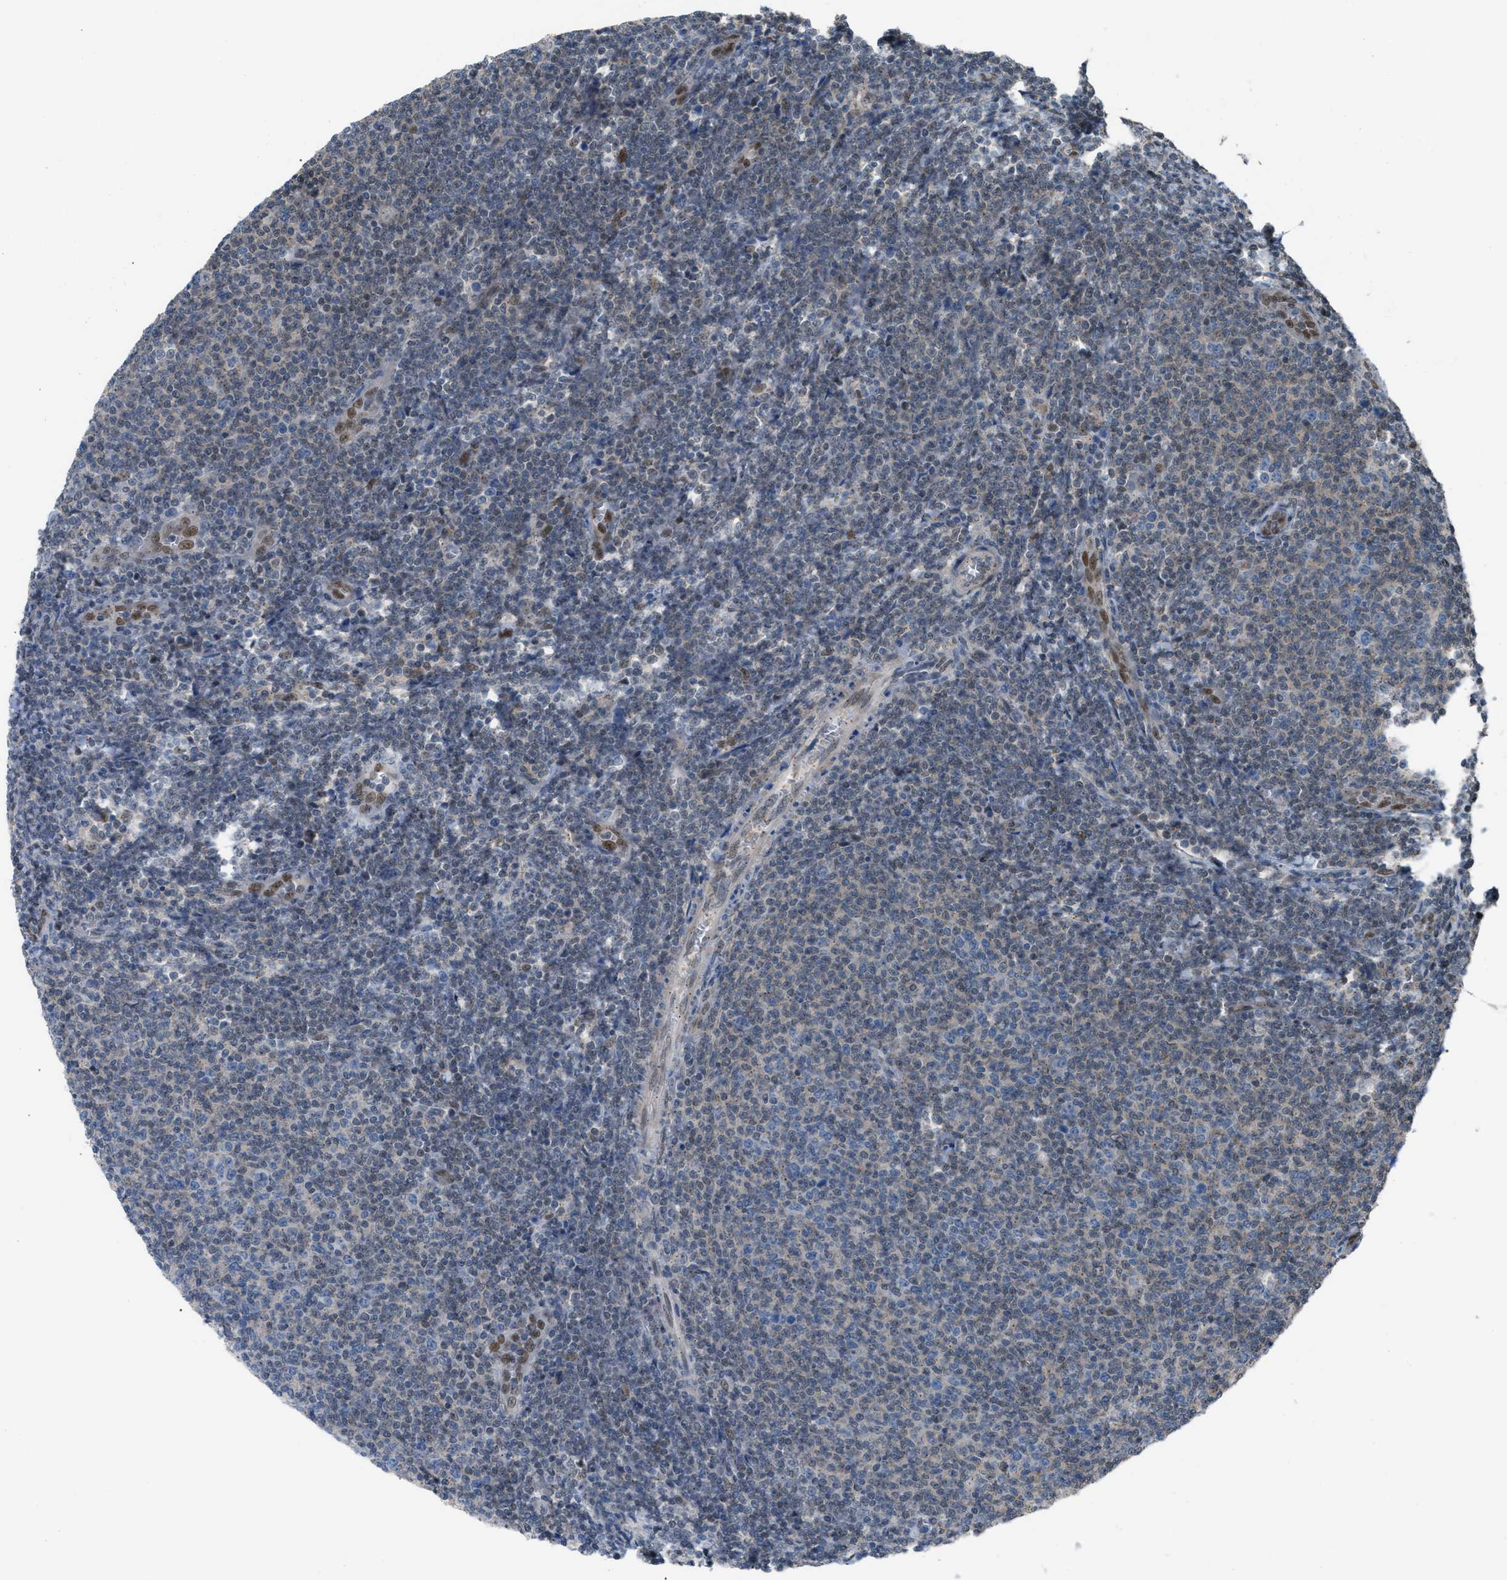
{"staining": {"intensity": "moderate", "quantity": "<25%", "location": "nuclear"}, "tissue": "lymphoma", "cell_type": "Tumor cells", "image_type": "cancer", "snomed": [{"axis": "morphology", "description": "Malignant lymphoma, non-Hodgkin's type, Low grade"}, {"axis": "topography", "description": "Lymph node"}], "caption": "High-magnification brightfield microscopy of malignant lymphoma, non-Hodgkin's type (low-grade) stained with DAB (3,3'-diaminobenzidine) (brown) and counterstained with hematoxylin (blue). tumor cells exhibit moderate nuclear positivity is appreciated in approximately<25% of cells.", "gene": "CRTC1", "patient": {"sex": "male", "age": 66}}